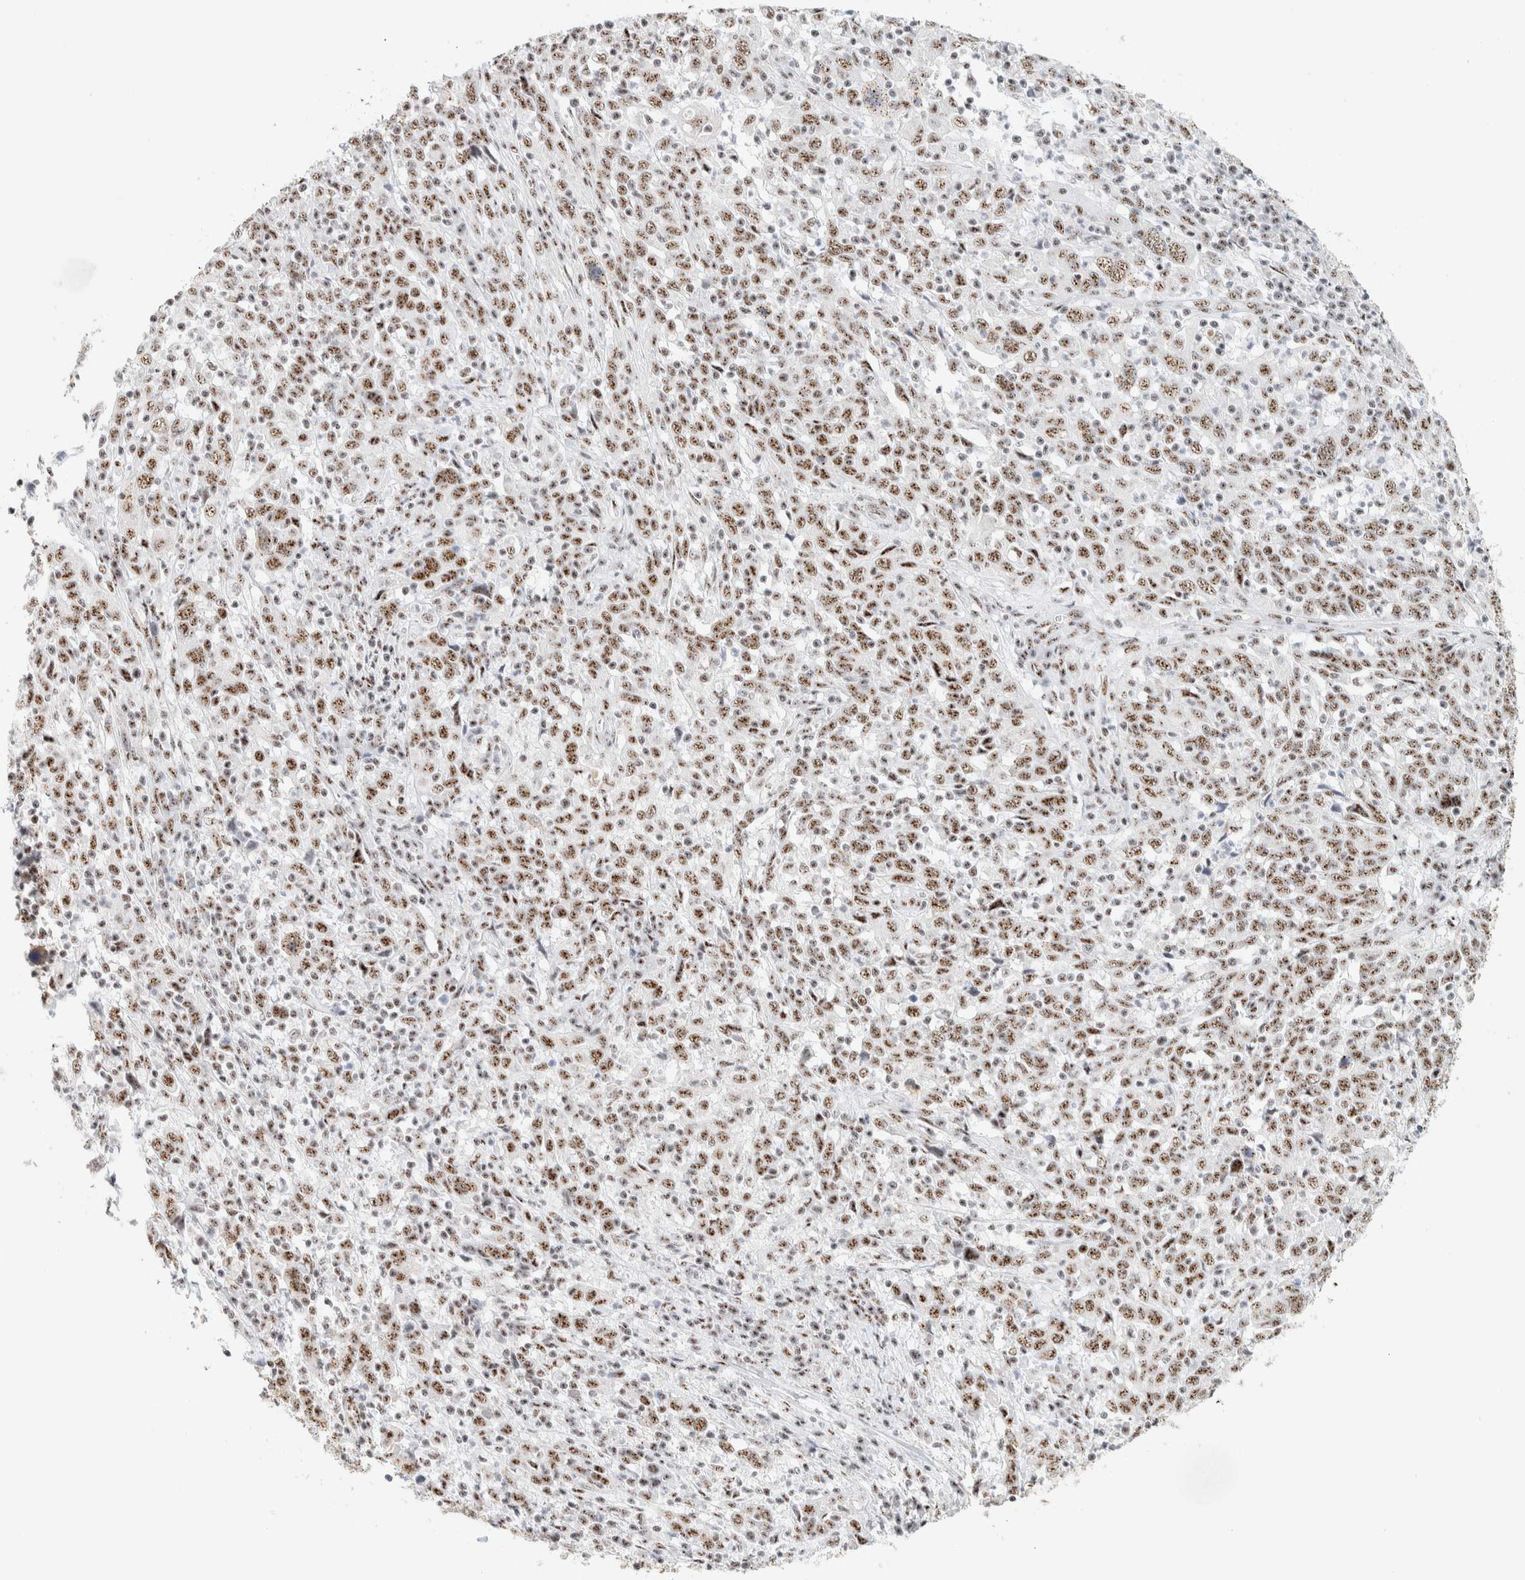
{"staining": {"intensity": "moderate", "quantity": ">75%", "location": "nuclear"}, "tissue": "cervical cancer", "cell_type": "Tumor cells", "image_type": "cancer", "snomed": [{"axis": "morphology", "description": "Squamous cell carcinoma, NOS"}, {"axis": "topography", "description": "Cervix"}], "caption": "Immunohistochemical staining of squamous cell carcinoma (cervical) exhibits medium levels of moderate nuclear positivity in approximately >75% of tumor cells.", "gene": "SON", "patient": {"sex": "female", "age": 46}}